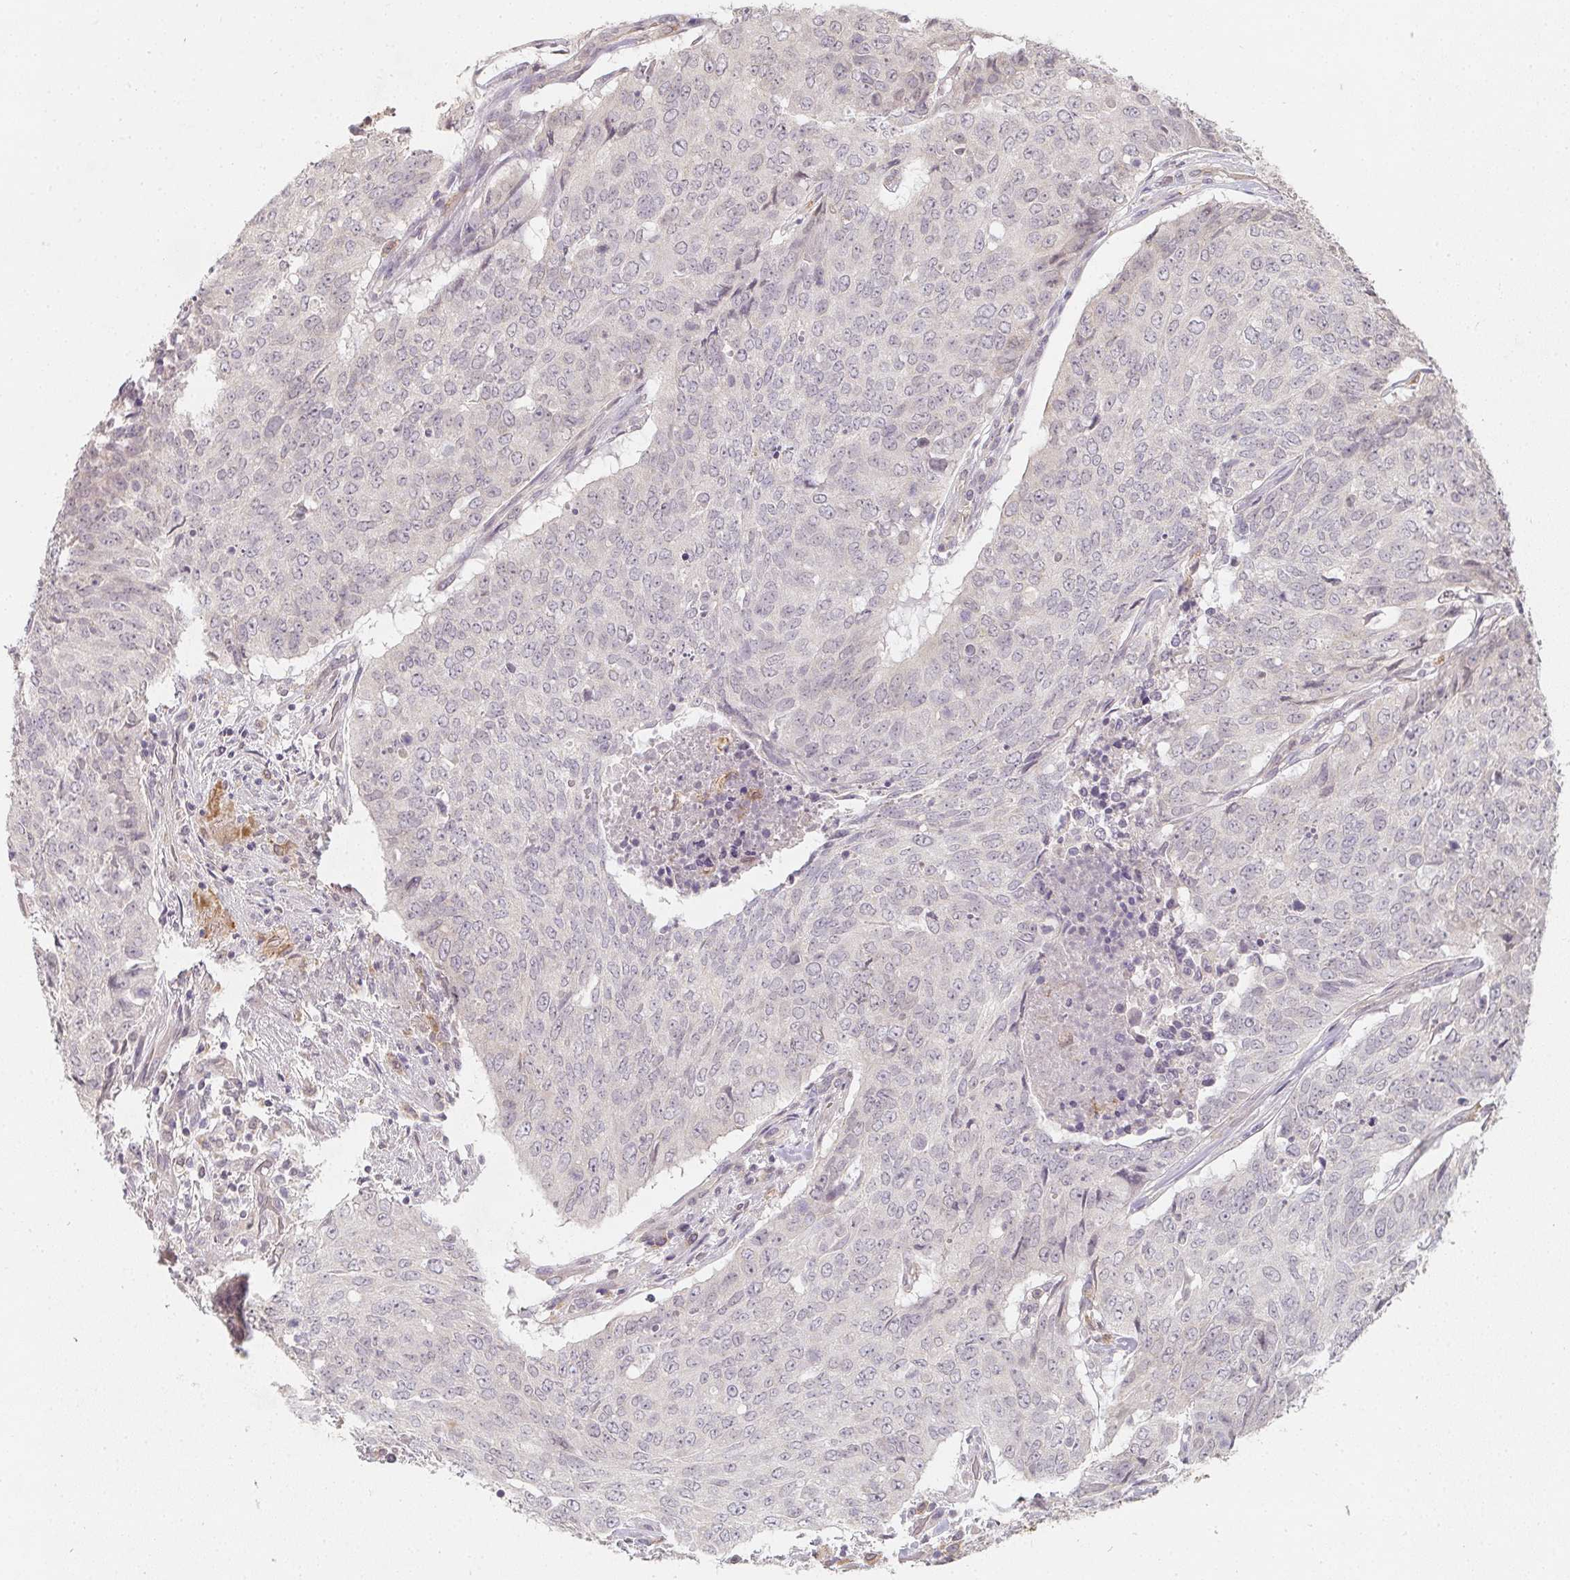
{"staining": {"intensity": "negative", "quantity": "none", "location": "none"}, "tissue": "lung cancer", "cell_type": "Tumor cells", "image_type": "cancer", "snomed": [{"axis": "morphology", "description": "Normal tissue, NOS"}, {"axis": "morphology", "description": "Squamous cell carcinoma, NOS"}, {"axis": "topography", "description": "Bronchus"}, {"axis": "topography", "description": "Lung"}], "caption": "Image shows no significant protein positivity in tumor cells of lung cancer. The staining is performed using DAB brown chromogen with nuclei counter-stained in using hematoxylin.", "gene": "SOAT1", "patient": {"sex": "male", "age": 64}}